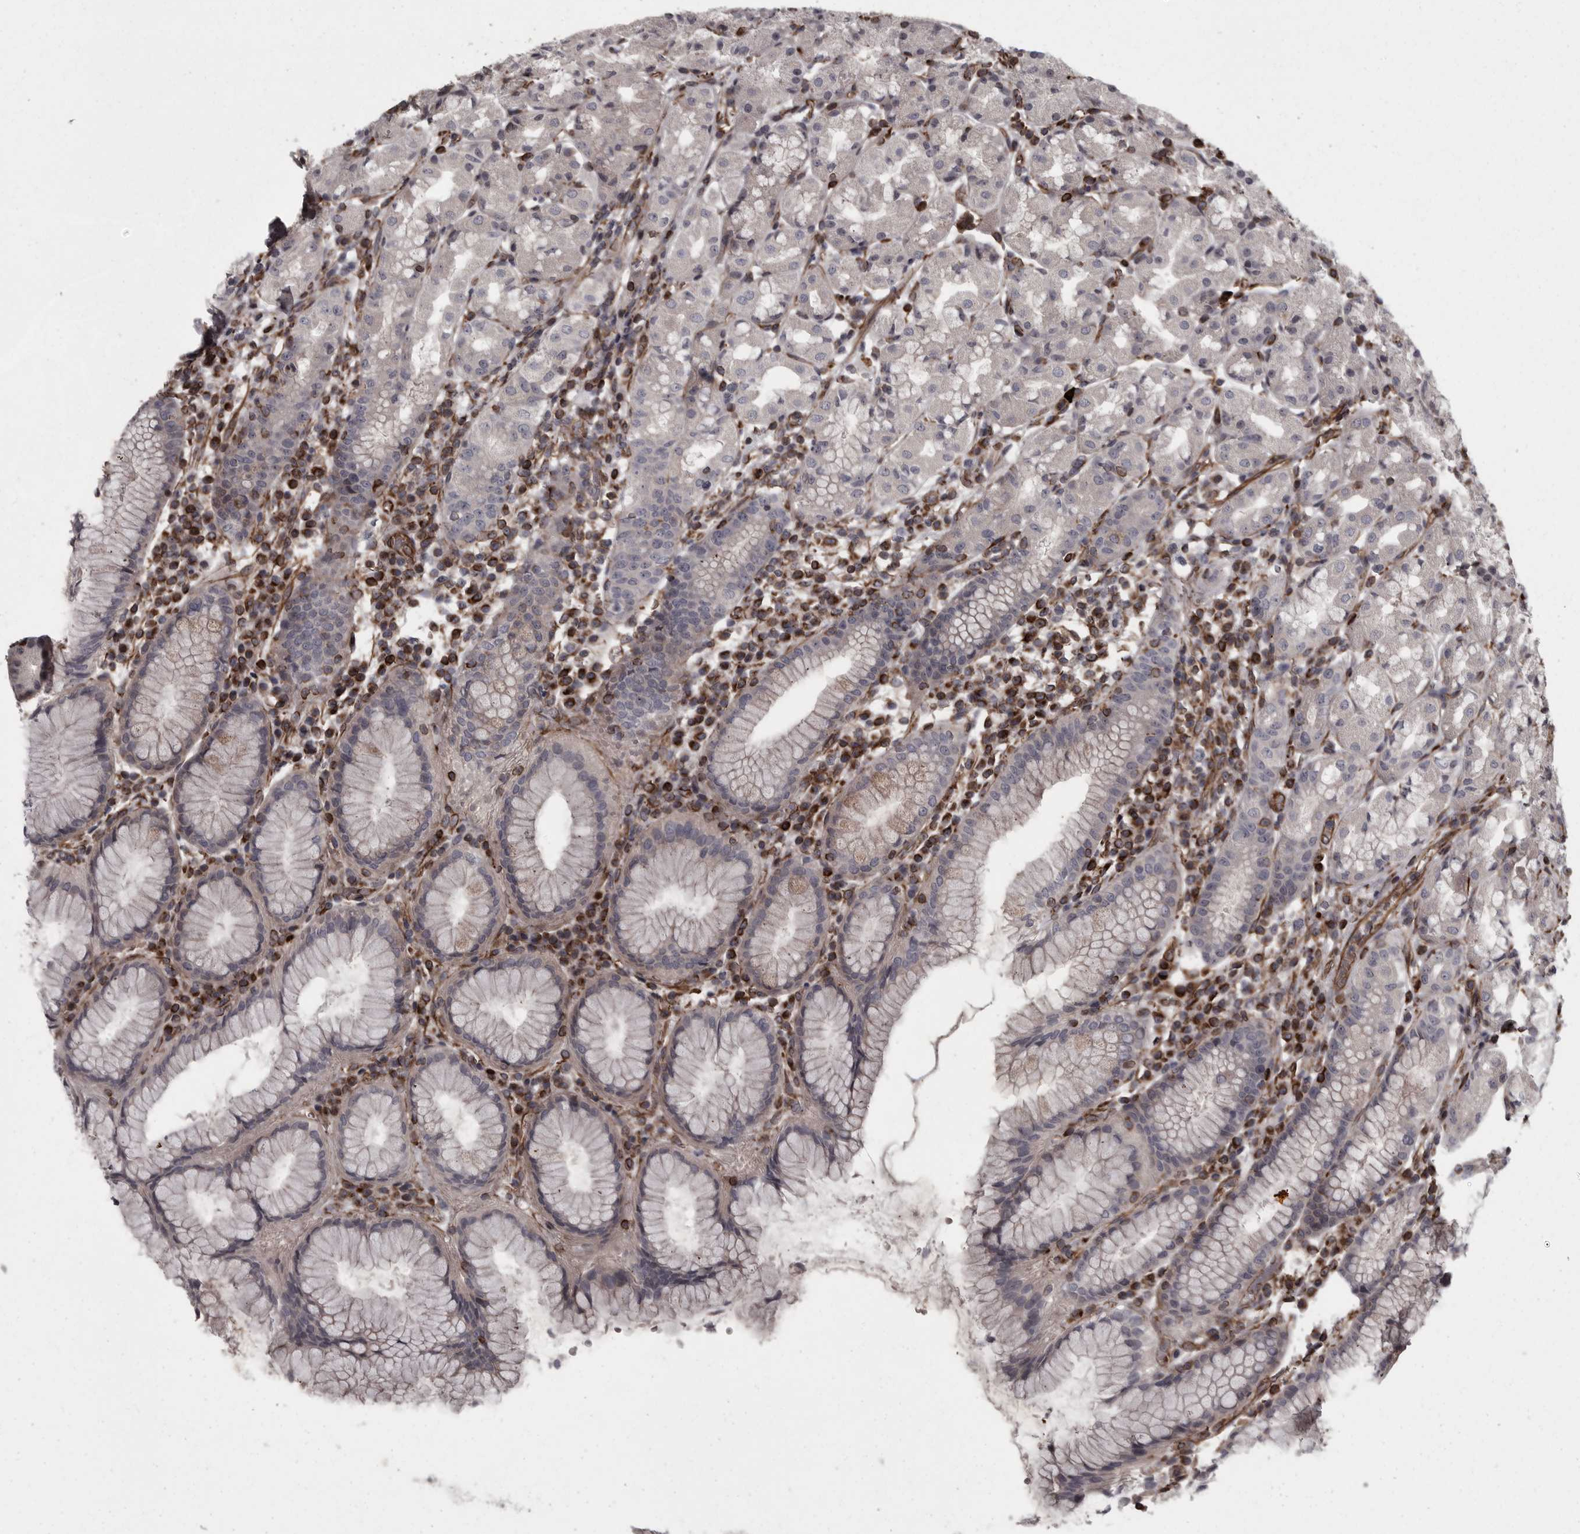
{"staining": {"intensity": "weak", "quantity": "<25%", "location": "cytoplasmic/membranous"}, "tissue": "stomach", "cell_type": "Glandular cells", "image_type": "normal", "snomed": [{"axis": "morphology", "description": "Normal tissue, NOS"}, {"axis": "topography", "description": "Stomach, lower"}], "caption": "This is an IHC photomicrograph of normal stomach. There is no positivity in glandular cells.", "gene": "FAAP100", "patient": {"sex": "female", "age": 56}}